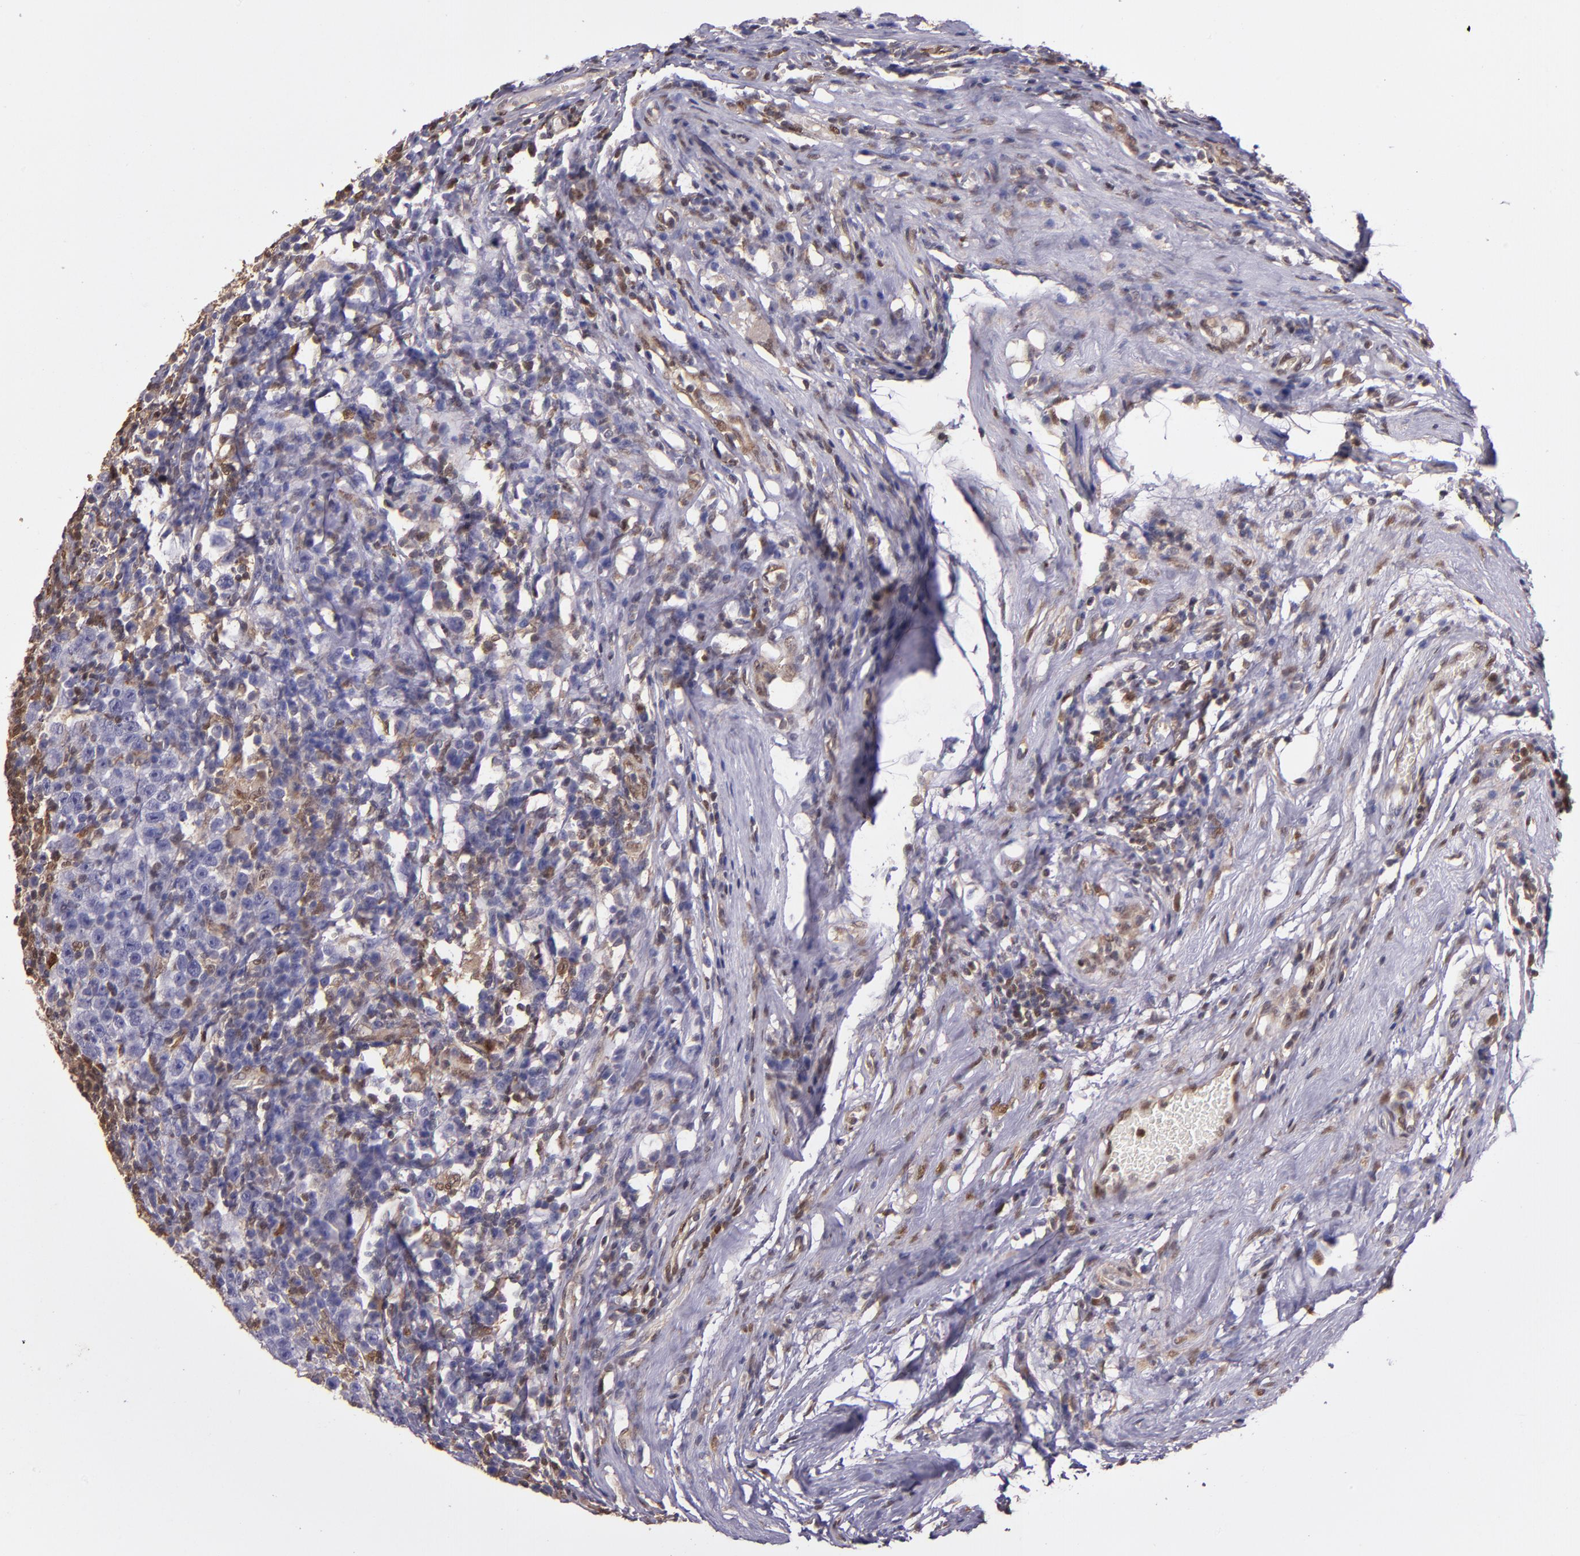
{"staining": {"intensity": "negative", "quantity": "none", "location": "none"}, "tissue": "testis cancer", "cell_type": "Tumor cells", "image_type": "cancer", "snomed": [{"axis": "morphology", "description": "Seminoma, NOS"}, {"axis": "topography", "description": "Testis"}], "caption": "Immunohistochemistry of human seminoma (testis) reveals no expression in tumor cells.", "gene": "STAT6", "patient": {"sex": "male", "age": 43}}